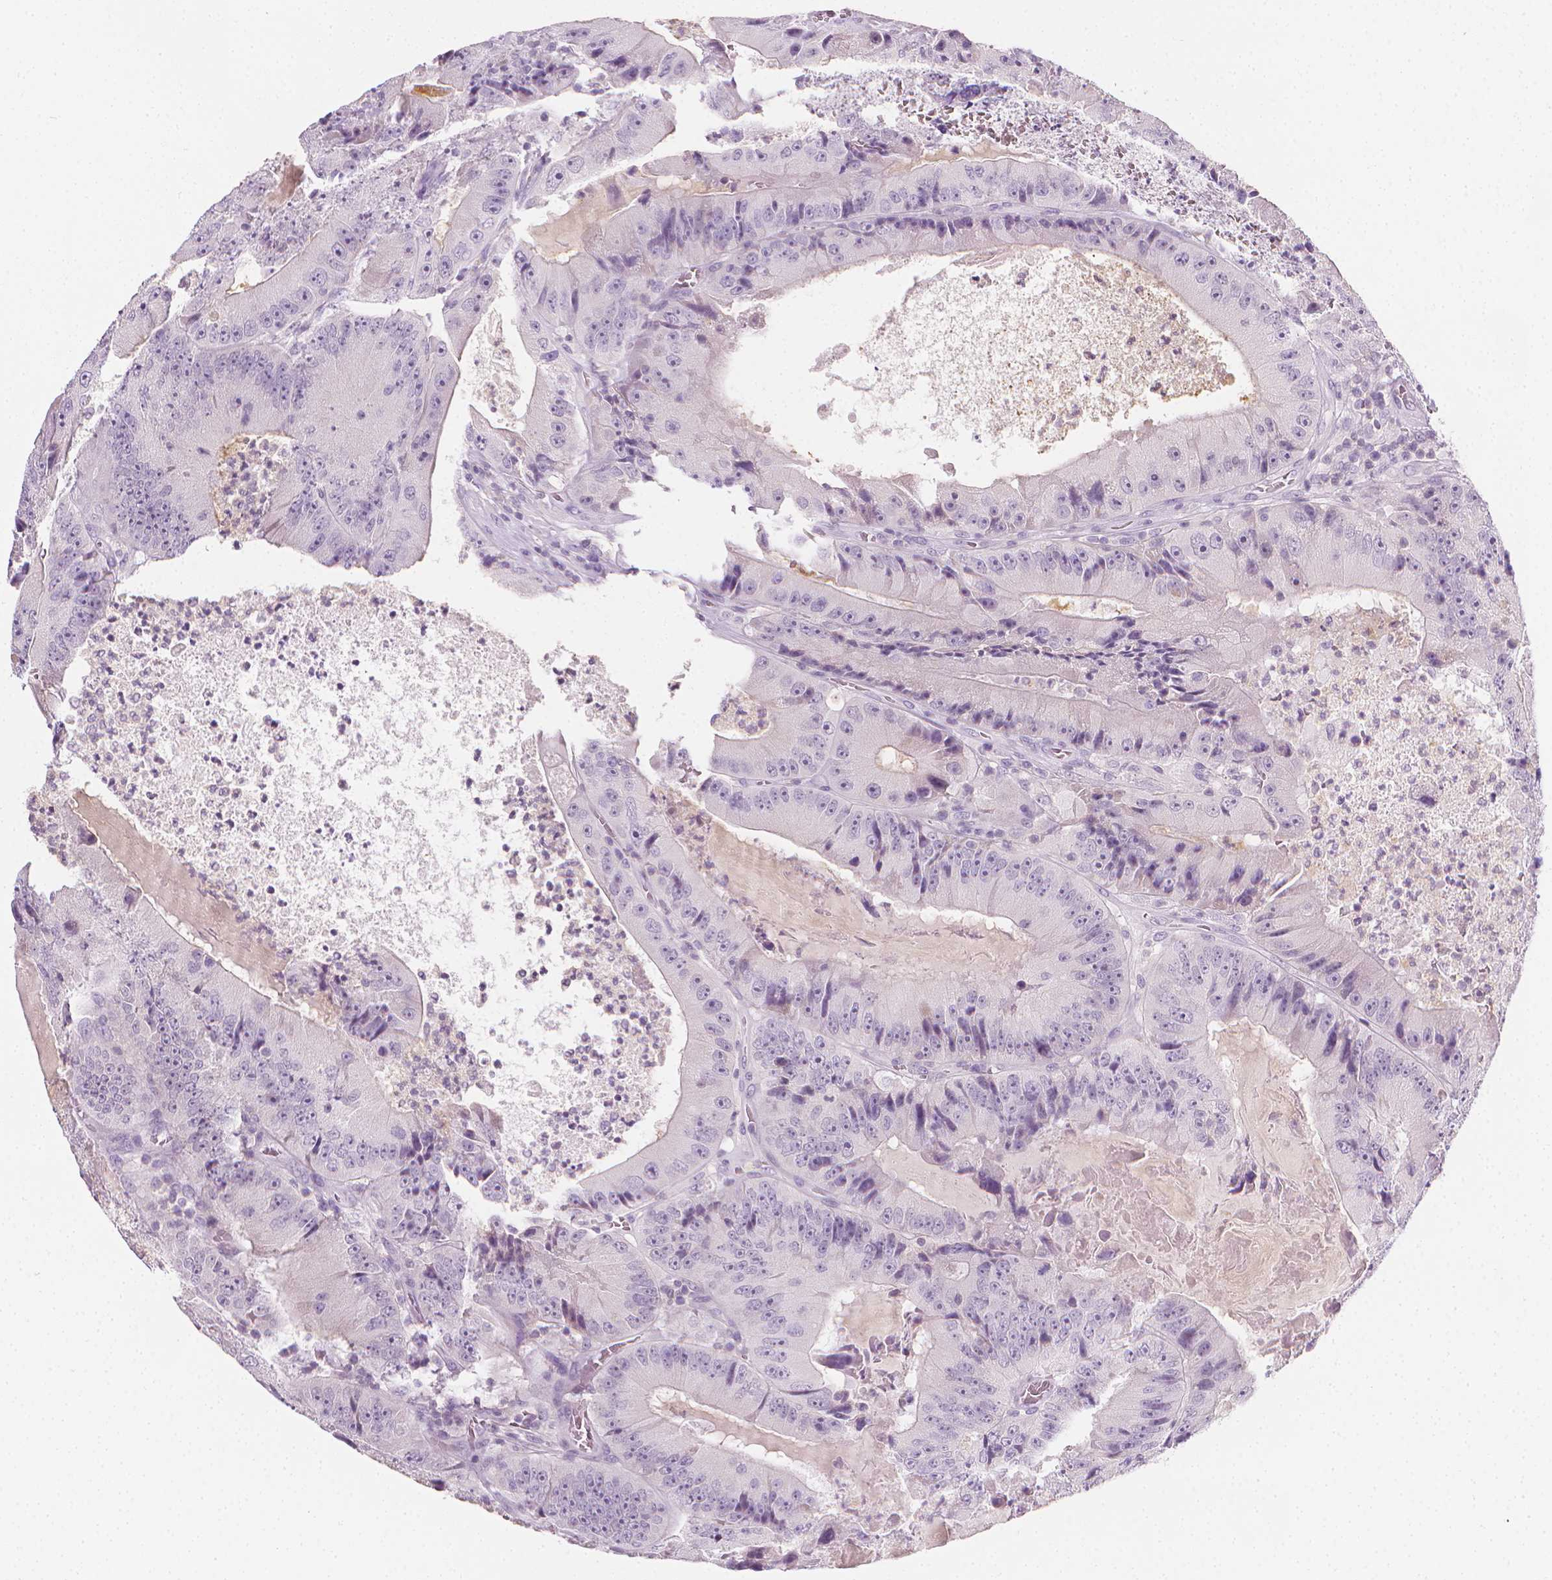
{"staining": {"intensity": "negative", "quantity": "none", "location": "none"}, "tissue": "colorectal cancer", "cell_type": "Tumor cells", "image_type": "cancer", "snomed": [{"axis": "morphology", "description": "Adenocarcinoma, NOS"}, {"axis": "topography", "description": "Colon"}], "caption": "Immunohistochemical staining of adenocarcinoma (colorectal) demonstrates no significant staining in tumor cells.", "gene": "DCAF8L1", "patient": {"sex": "female", "age": 86}}